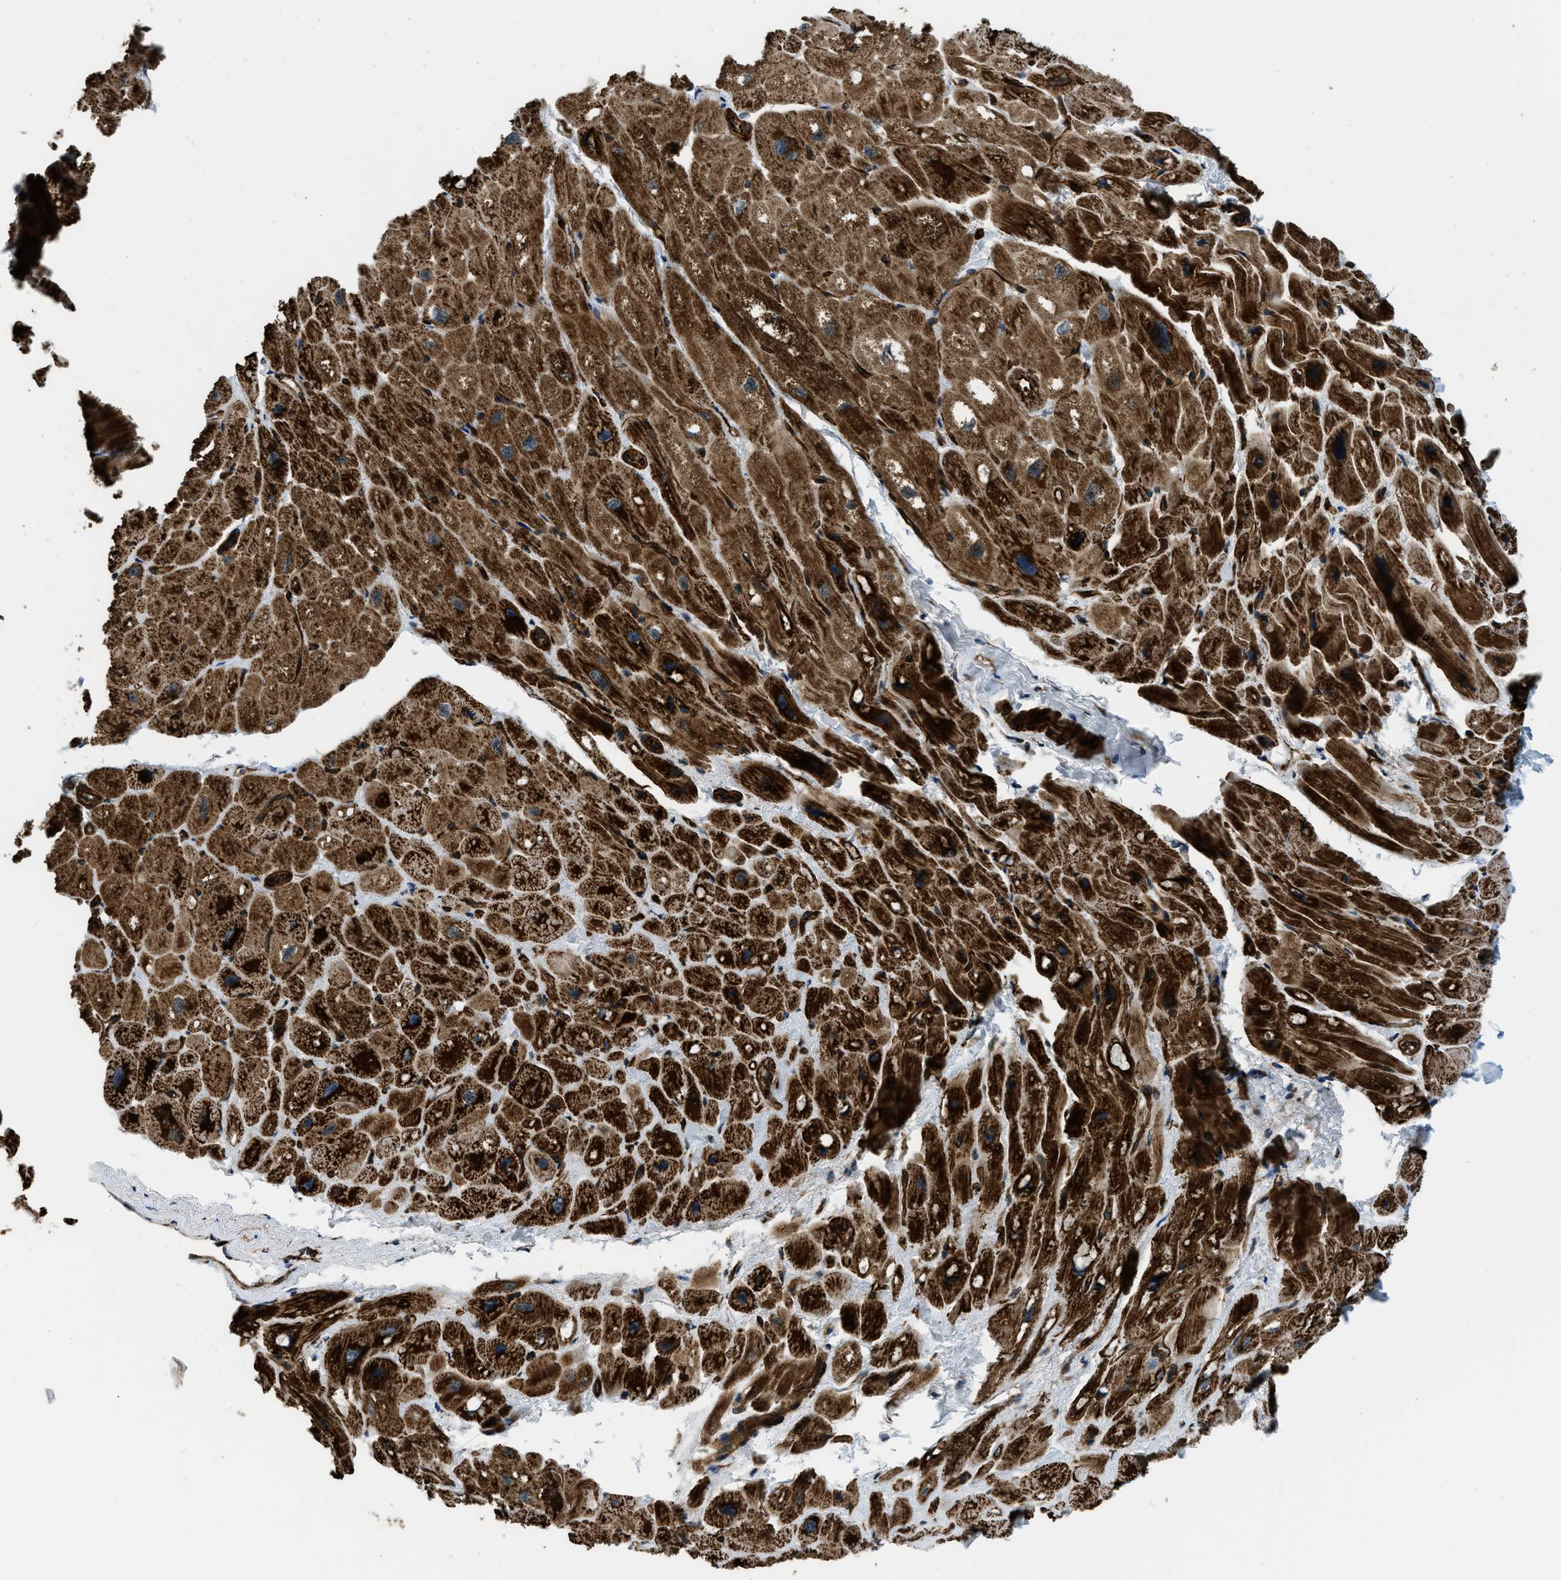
{"staining": {"intensity": "strong", "quantity": ">75%", "location": "cytoplasmic/membranous"}, "tissue": "heart muscle", "cell_type": "Cardiomyocytes", "image_type": "normal", "snomed": [{"axis": "morphology", "description": "Normal tissue, NOS"}, {"axis": "topography", "description": "Heart"}], "caption": "Strong cytoplasmic/membranous protein expression is identified in about >75% of cardiomyocytes in heart muscle. (DAB (3,3'-diaminobenzidine) IHC with brightfield microscopy, high magnification).", "gene": "GSDME", "patient": {"sex": "male", "age": 49}}